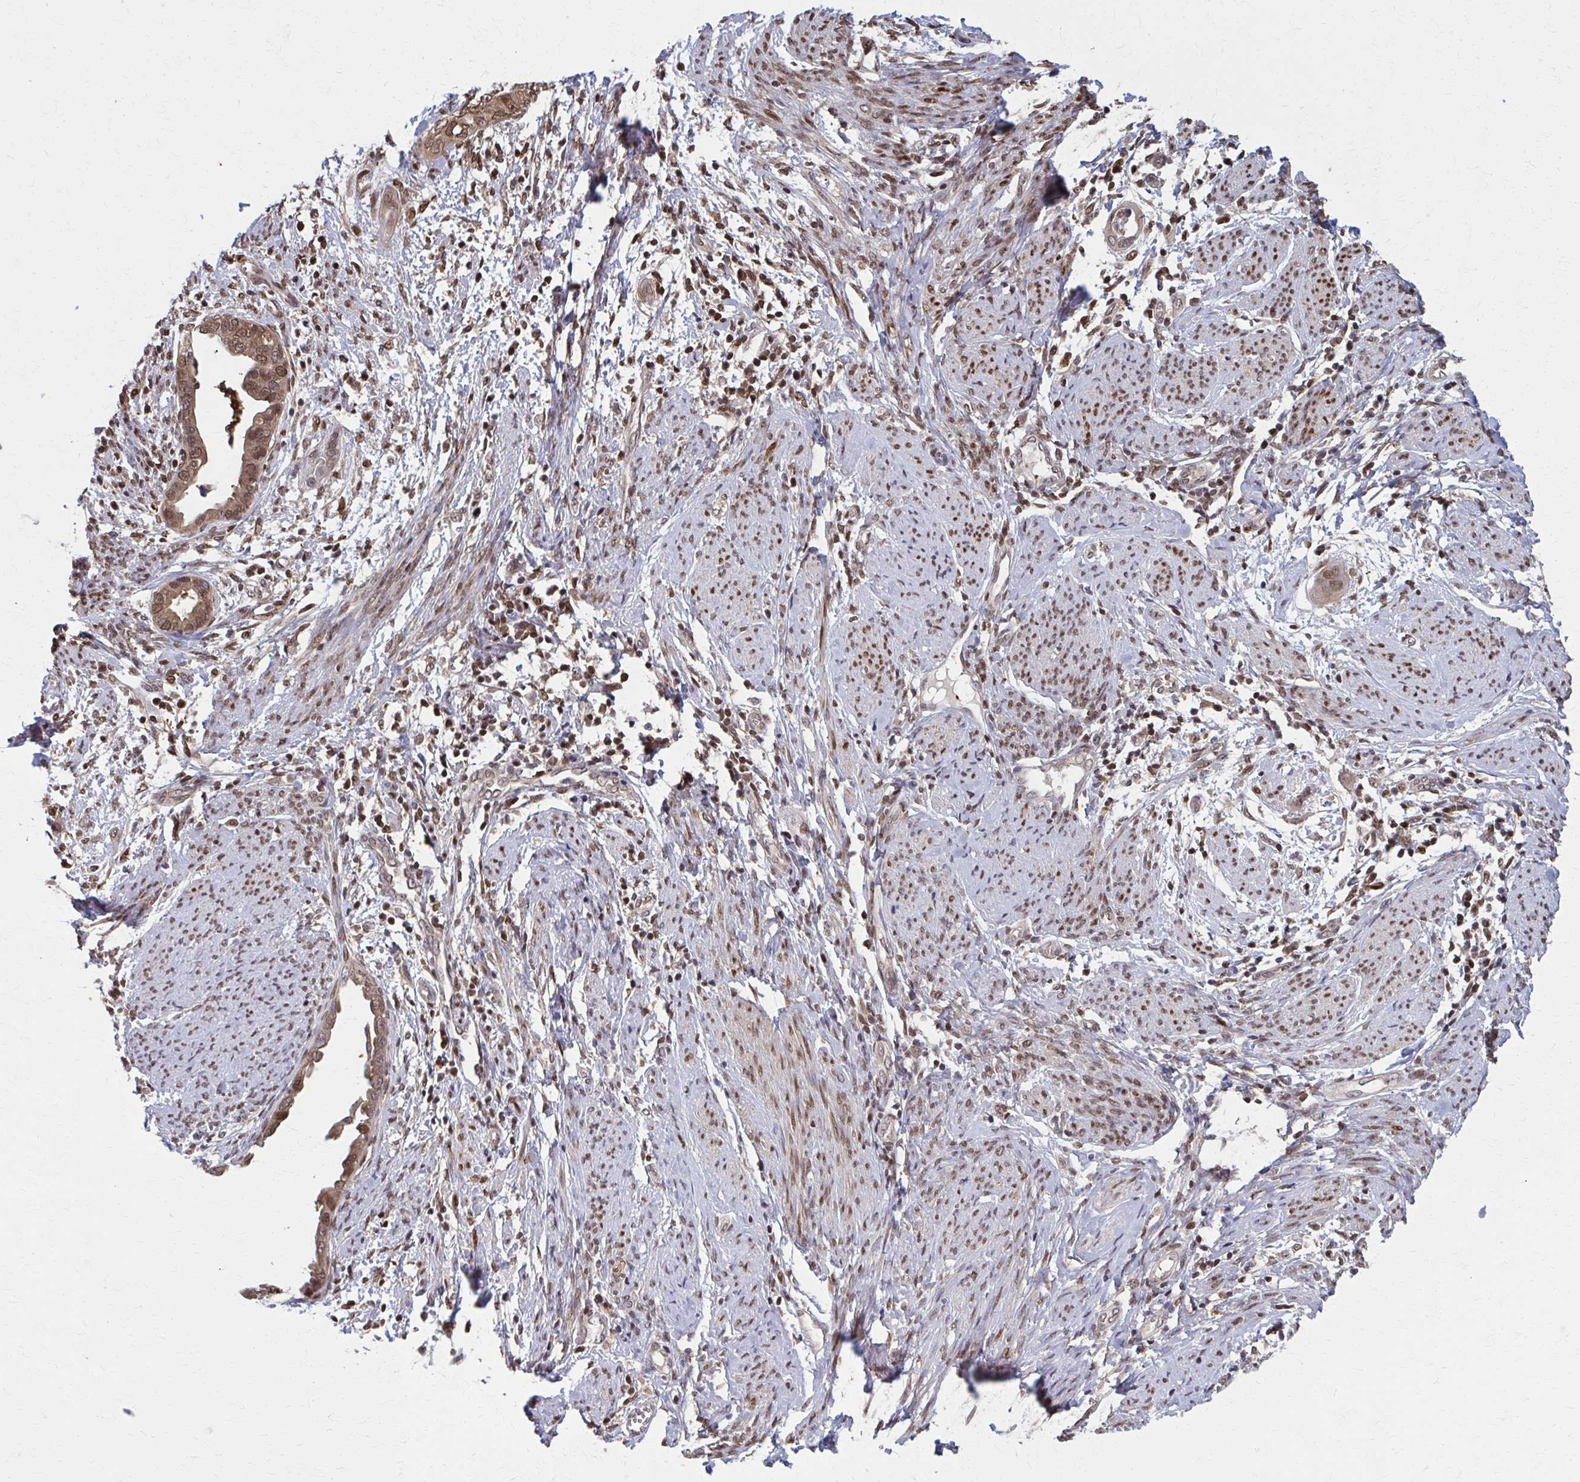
{"staining": {"intensity": "moderate", "quantity": ">75%", "location": "cytoplasmic/membranous,nuclear"}, "tissue": "endometrial cancer", "cell_type": "Tumor cells", "image_type": "cancer", "snomed": [{"axis": "morphology", "description": "Adenocarcinoma, NOS"}, {"axis": "topography", "description": "Endometrium"}], "caption": "Immunohistochemical staining of human endometrial cancer (adenocarcinoma) demonstrates moderate cytoplasmic/membranous and nuclear protein expression in approximately >75% of tumor cells.", "gene": "MDH1", "patient": {"sex": "female", "age": 57}}